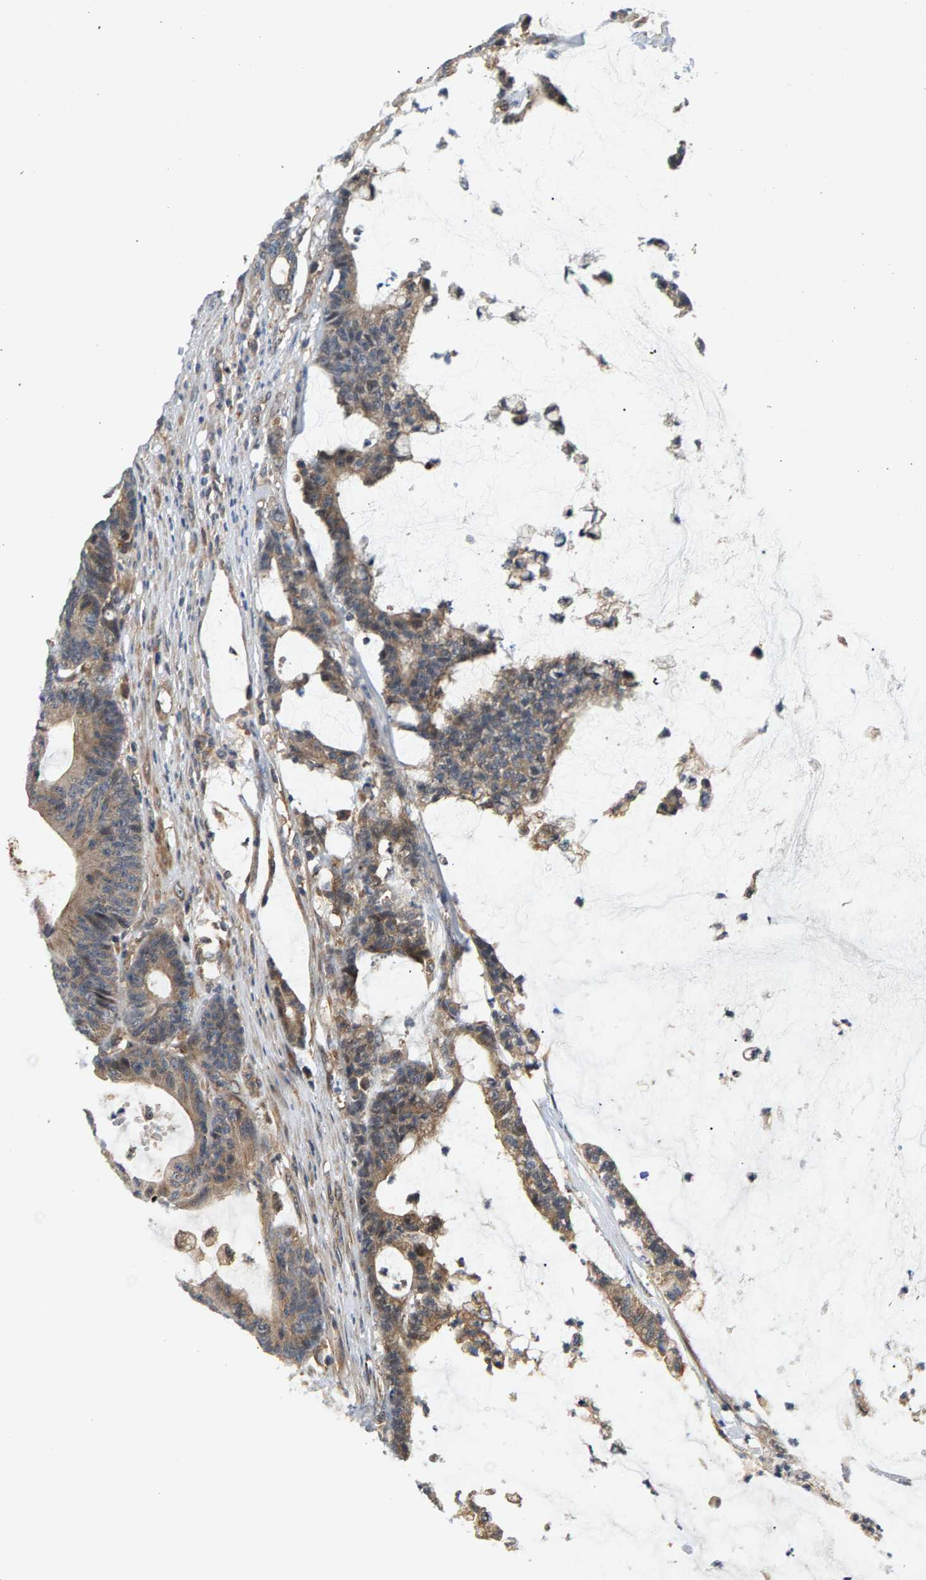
{"staining": {"intensity": "weak", "quantity": ">75%", "location": "cytoplasmic/membranous"}, "tissue": "colorectal cancer", "cell_type": "Tumor cells", "image_type": "cancer", "snomed": [{"axis": "morphology", "description": "Adenocarcinoma, NOS"}, {"axis": "topography", "description": "Colon"}], "caption": "Immunohistochemistry (IHC) micrograph of neoplastic tissue: human colorectal adenocarcinoma stained using IHC reveals low levels of weak protein expression localized specifically in the cytoplasmic/membranous of tumor cells, appearing as a cytoplasmic/membranous brown color.", "gene": "MAP2K5", "patient": {"sex": "female", "age": 84}}